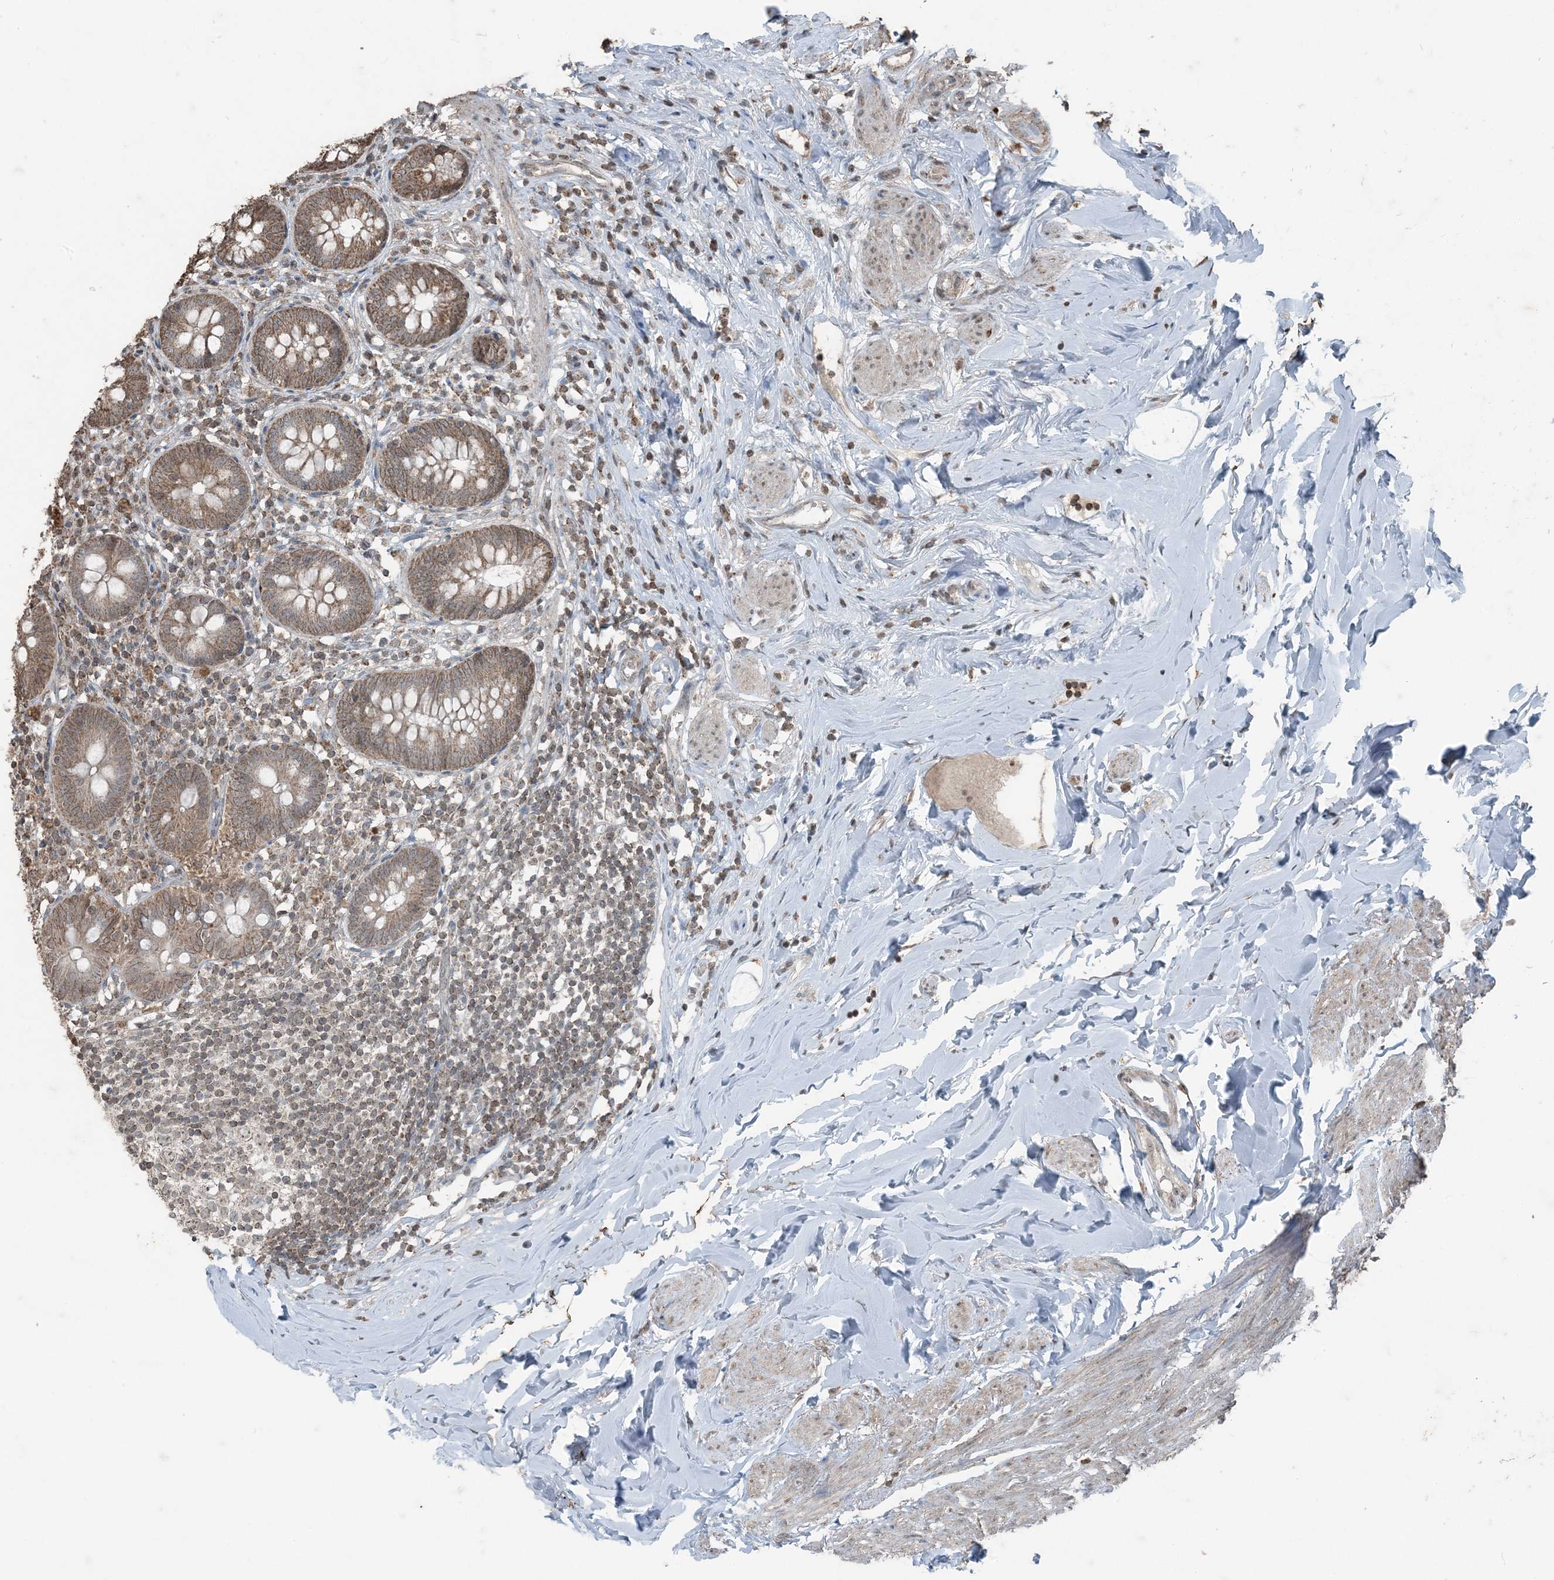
{"staining": {"intensity": "moderate", "quantity": ">75%", "location": "cytoplasmic/membranous"}, "tissue": "appendix", "cell_type": "Glandular cells", "image_type": "normal", "snomed": [{"axis": "morphology", "description": "Normal tissue, NOS"}, {"axis": "topography", "description": "Appendix"}], "caption": "Protein staining by IHC reveals moderate cytoplasmic/membranous expression in about >75% of glandular cells in unremarkable appendix. The staining is performed using DAB brown chromogen to label protein expression. The nuclei are counter-stained blue using hematoxylin.", "gene": "GNL1", "patient": {"sex": "female", "age": 62}}